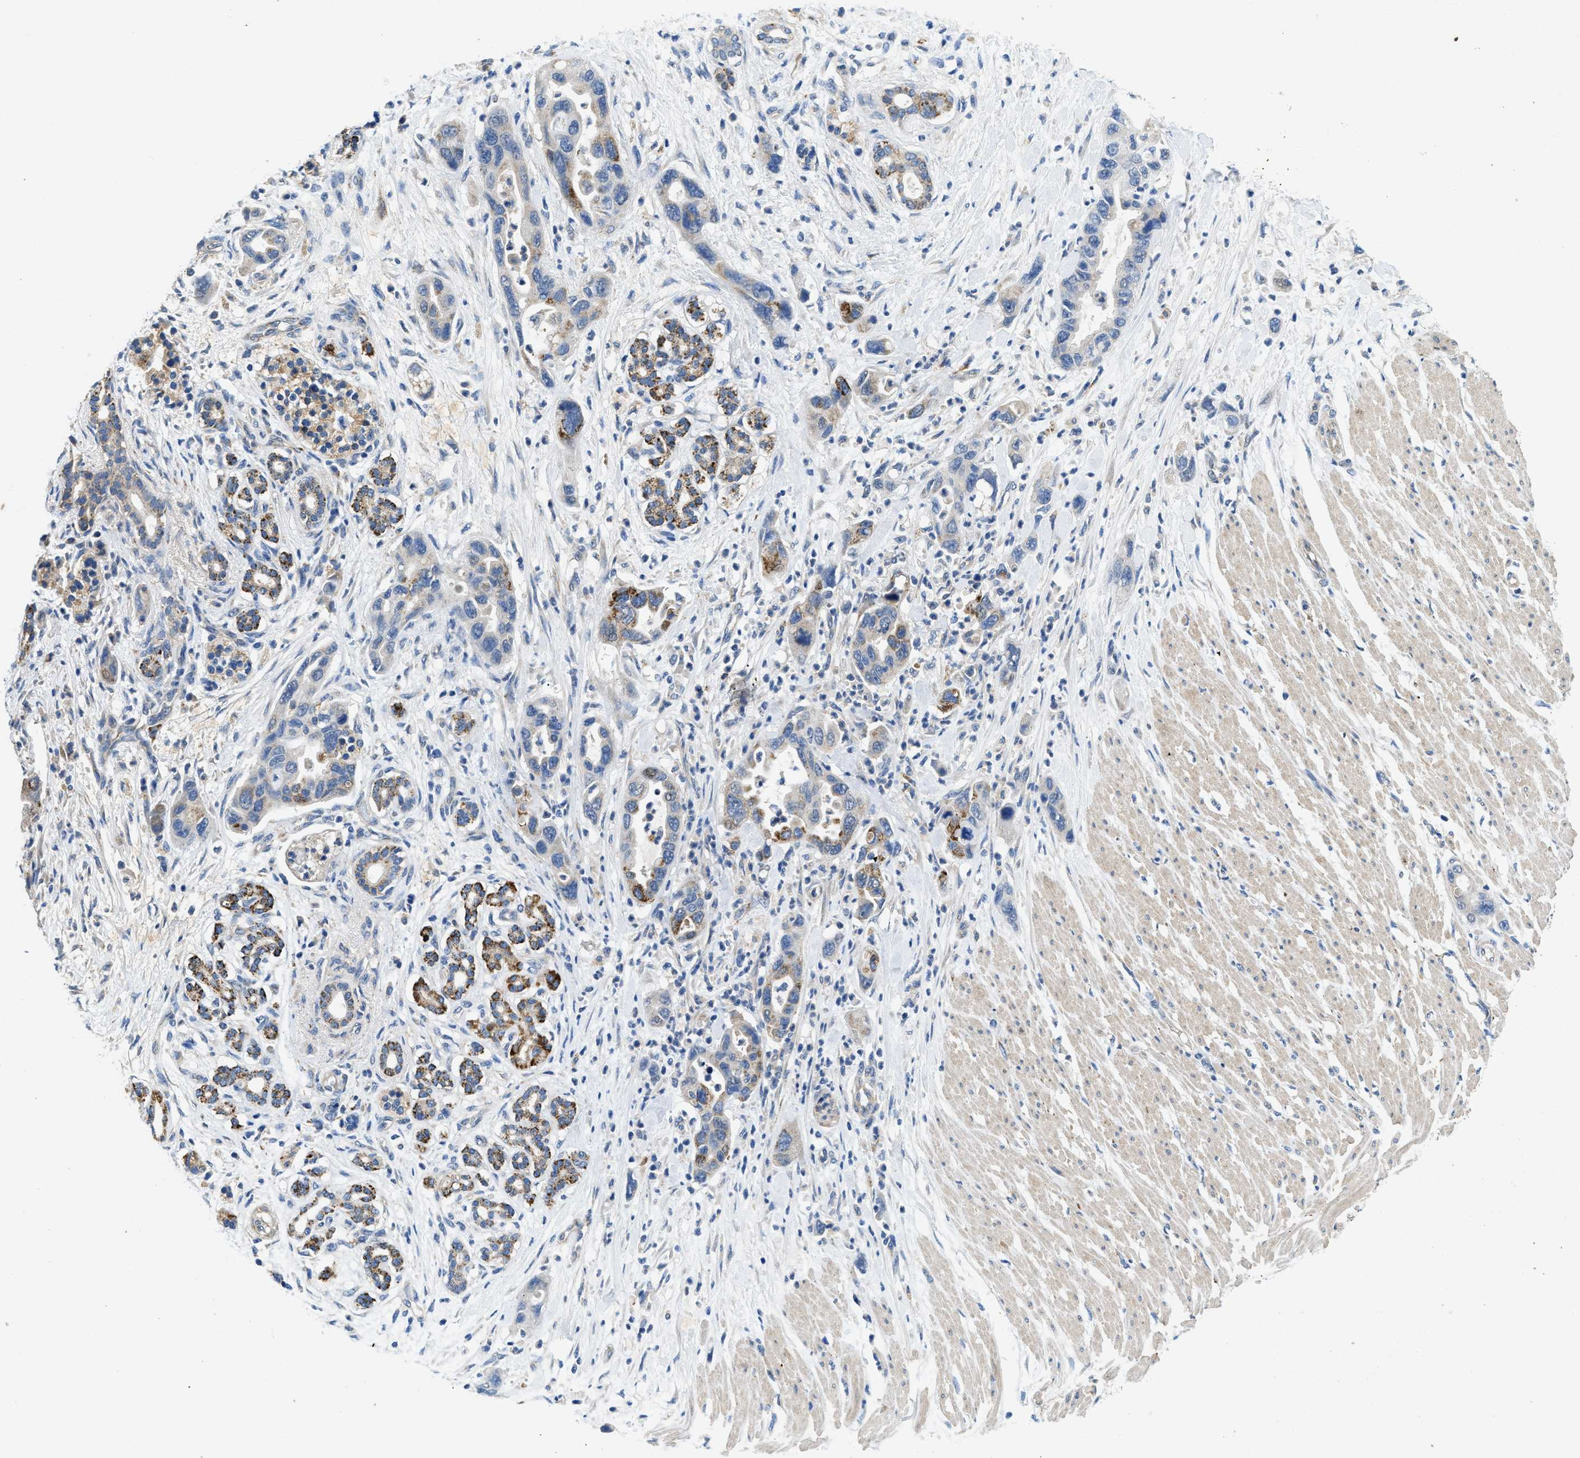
{"staining": {"intensity": "moderate", "quantity": "<25%", "location": "cytoplasmic/membranous"}, "tissue": "pancreatic cancer", "cell_type": "Tumor cells", "image_type": "cancer", "snomed": [{"axis": "morphology", "description": "Normal tissue, NOS"}, {"axis": "morphology", "description": "Adenocarcinoma, NOS"}, {"axis": "topography", "description": "Pancreas"}], "caption": "Pancreatic cancer (adenocarcinoma) tissue demonstrates moderate cytoplasmic/membranous staining in about <25% of tumor cells", "gene": "CDK15", "patient": {"sex": "female", "age": 71}}